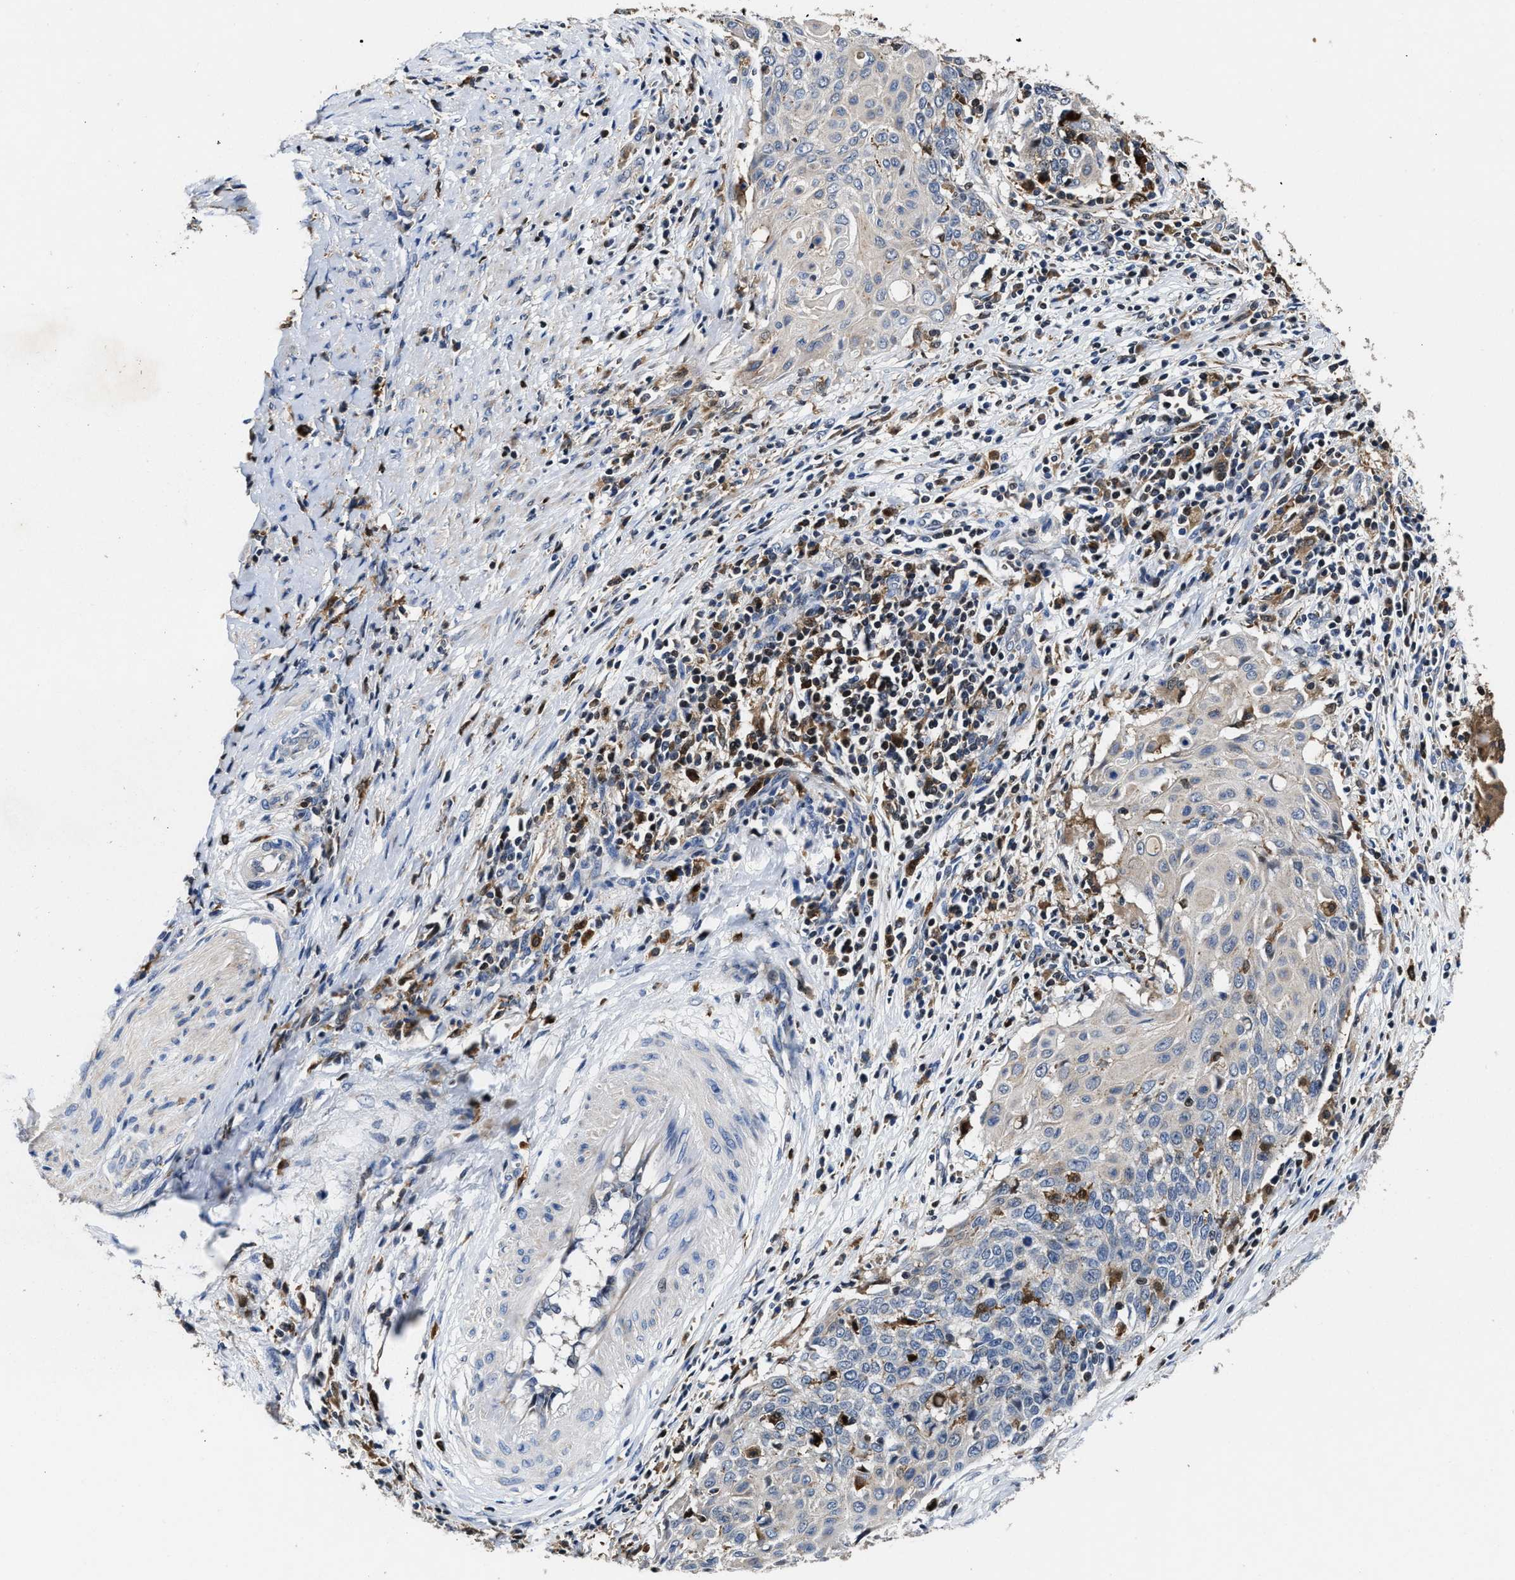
{"staining": {"intensity": "weak", "quantity": "<25%", "location": "cytoplasmic/membranous"}, "tissue": "cervical cancer", "cell_type": "Tumor cells", "image_type": "cancer", "snomed": [{"axis": "morphology", "description": "Squamous cell carcinoma, NOS"}, {"axis": "topography", "description": "Cervix"}], "caption": "This is an IHC histopathology image of human cervical cancer. There is no positivity in tumor cells.", "gene": "RGS10", "patient": {"sex": "female", "age": 39}}